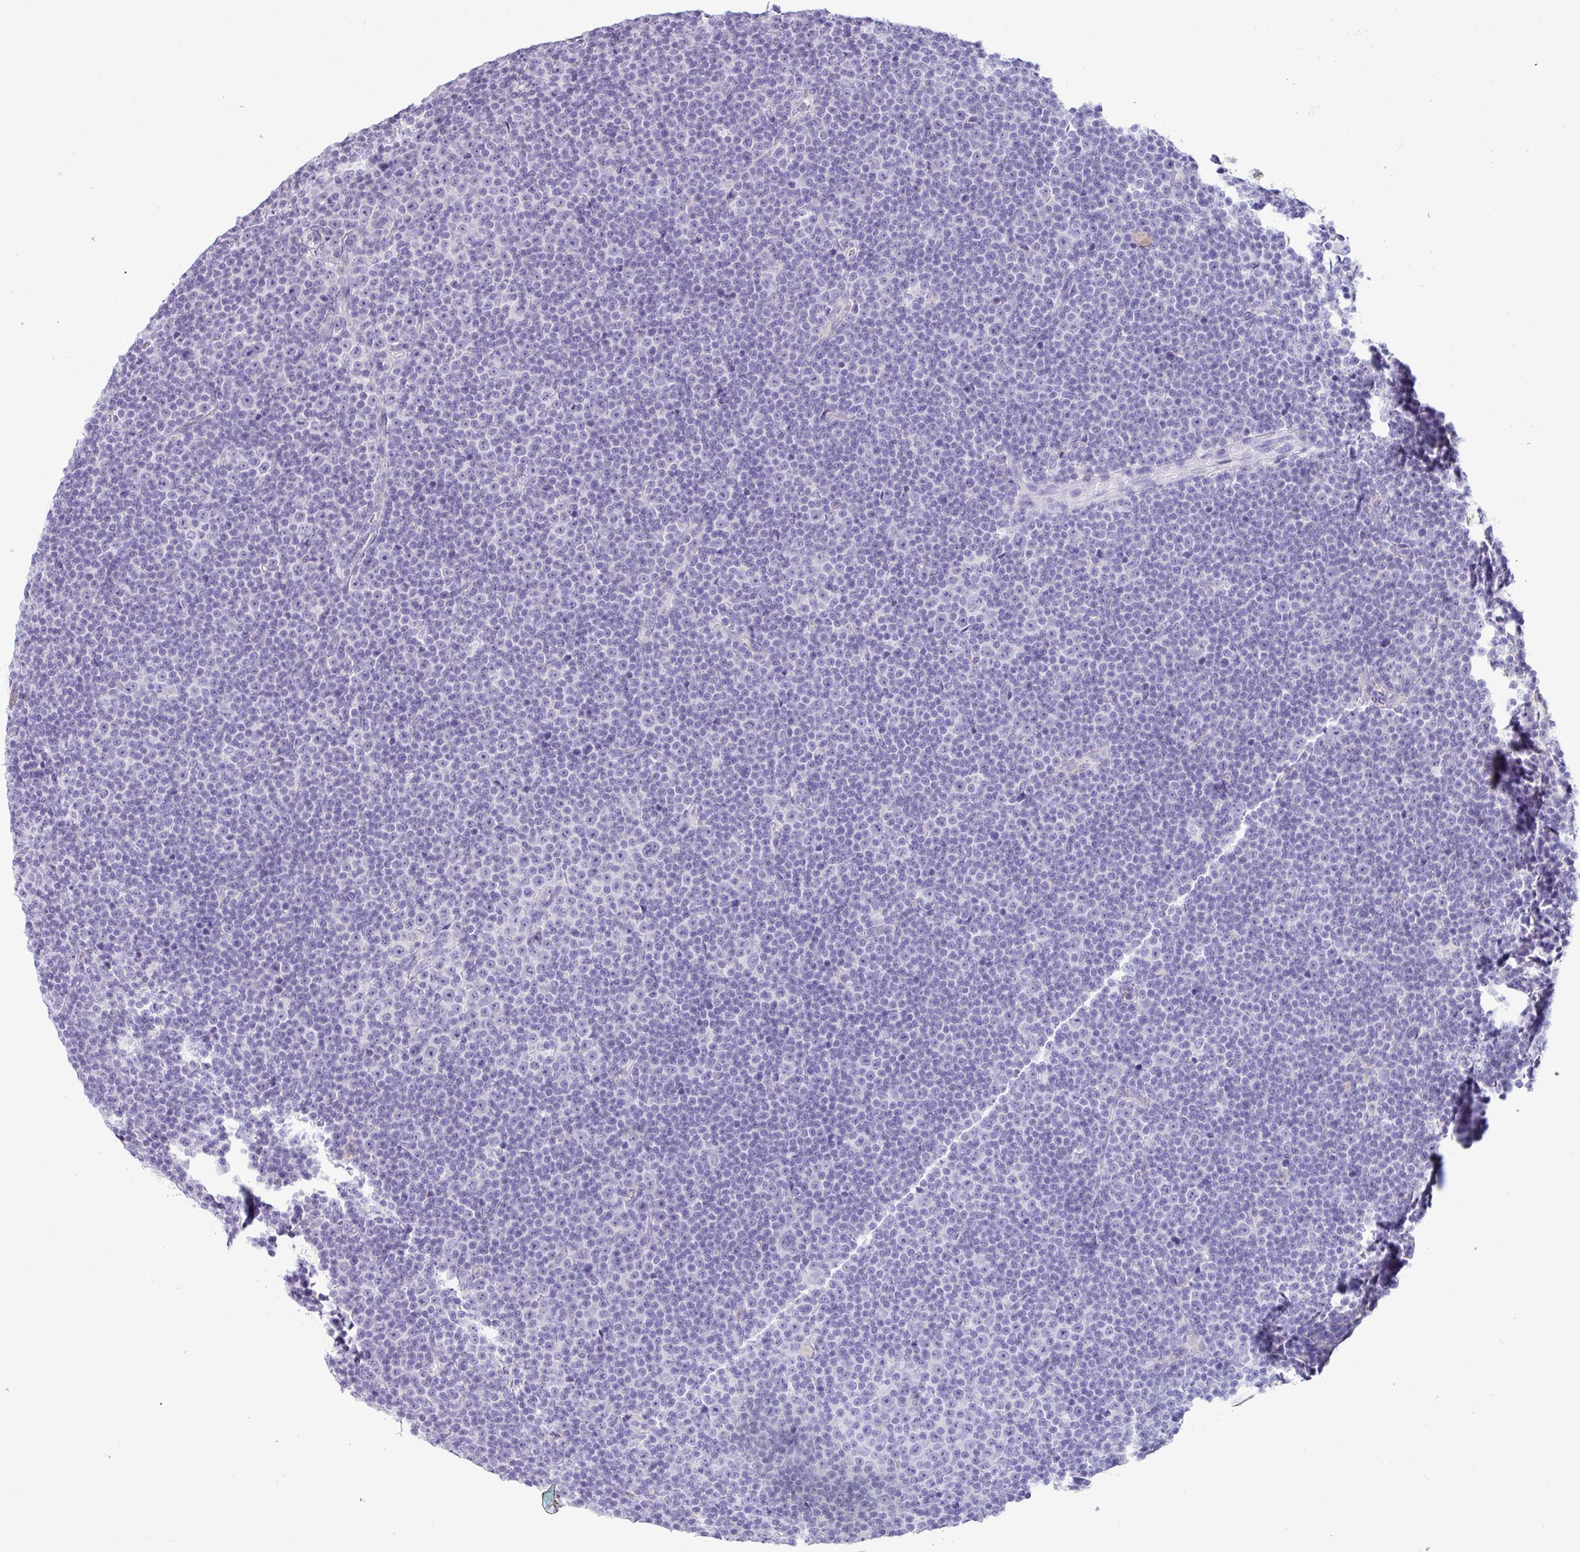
{"staining": {"intensity": "negative", "quantity": "none", "location": "none"}, "tissue": "lymphoma", "cell_type": "Tumor cells", "image_type": "cancer", "snomed": [{"axis": "morphology", "description": "Malignant lymphoma, non-Hodgkin's type, Low grade"}, {"axis": "topography", "description": "Lymph node"}], "caption": "Lymphoma stained for a protein using immunohistochemistry exhibits no positivity tumor cells.", "gene": "NCCRP1", "patient": {"sex": "female", "age": 67}}